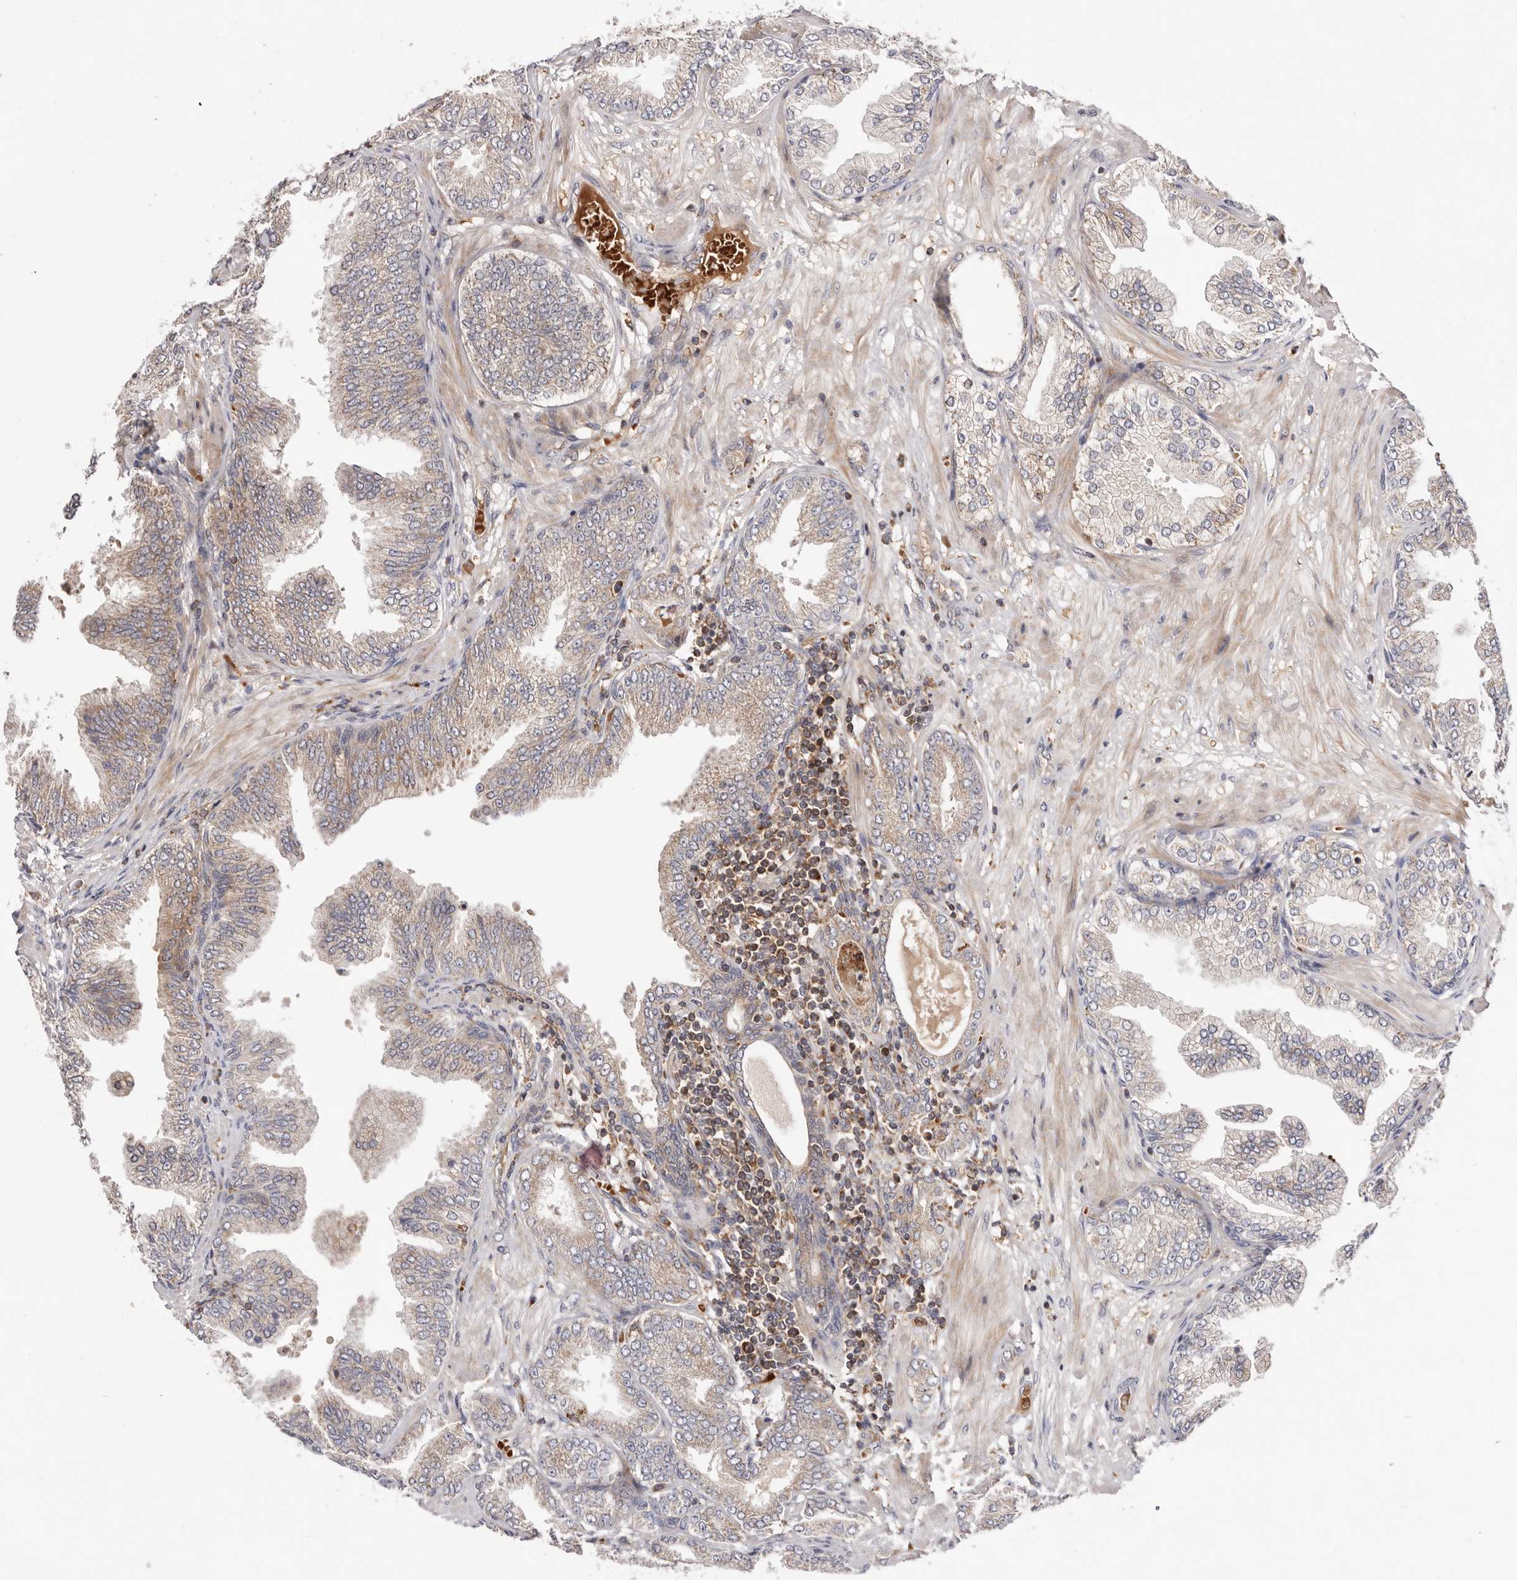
{"staining": {"intensity": "weak", "quantity": "25%-75%", "location": "cytoplasmic/membranous"}, "tissue": "prostate cancer", "cell_type": "Tumor cells", "image_type": "cancer", "snomed": [{"axis": "morphology", "description": "Adenocarcinoma, Low grade"}, {"axis": "topography", "description": "Prostate"}], "caption": "Immunohistochemistry (DAB (3,3'-diaminobenzidine)) staining of prostate cancer reveals weak cytoplasmic/membranous protein expression in about 25%-75% of tumor cells.", "gene": "RNF213", "patient": {"sex": "male", "age": 63}}